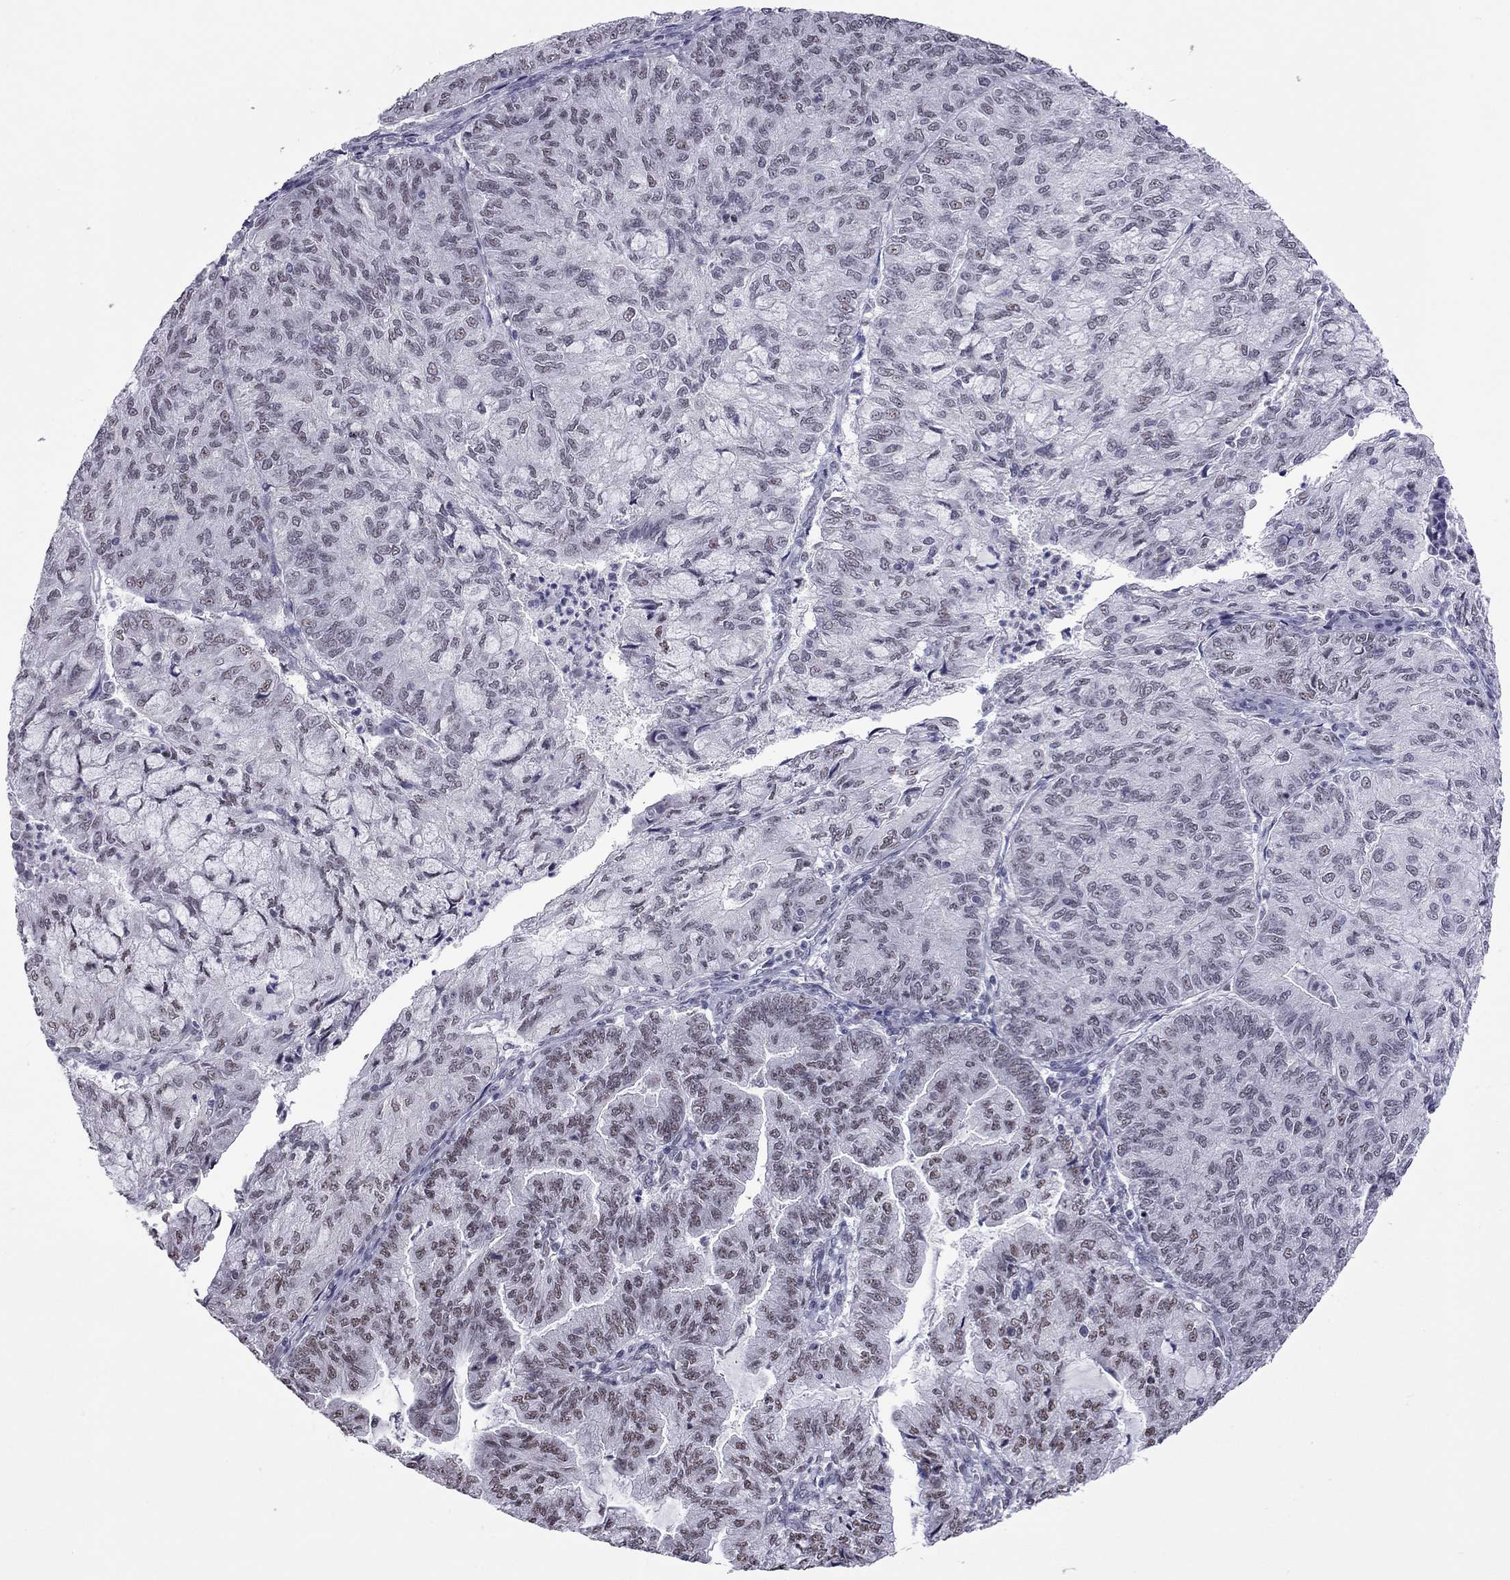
{"staining": {"intensity": "weak", "quantity": "<25%", "location": "nuclear"}, "tissue": "endometrial cancer", "cell_type": "Tumor cells", "image_type": "cancer", "snomed": [{"axis": "morphology", "description": "Adenocarcinoma, NOS"}, {"axis": "topography", "description": "Endometrium"}], "caption": "High magnification brightfield microscopy of endometrial adenocarcinoma stained with DAB (brown) and counterstained with hematoxylin (blue): tumor cells show no significant staining.", "gene": "PPP1R3A", "patient": {"sex": "female", "age": 82}}